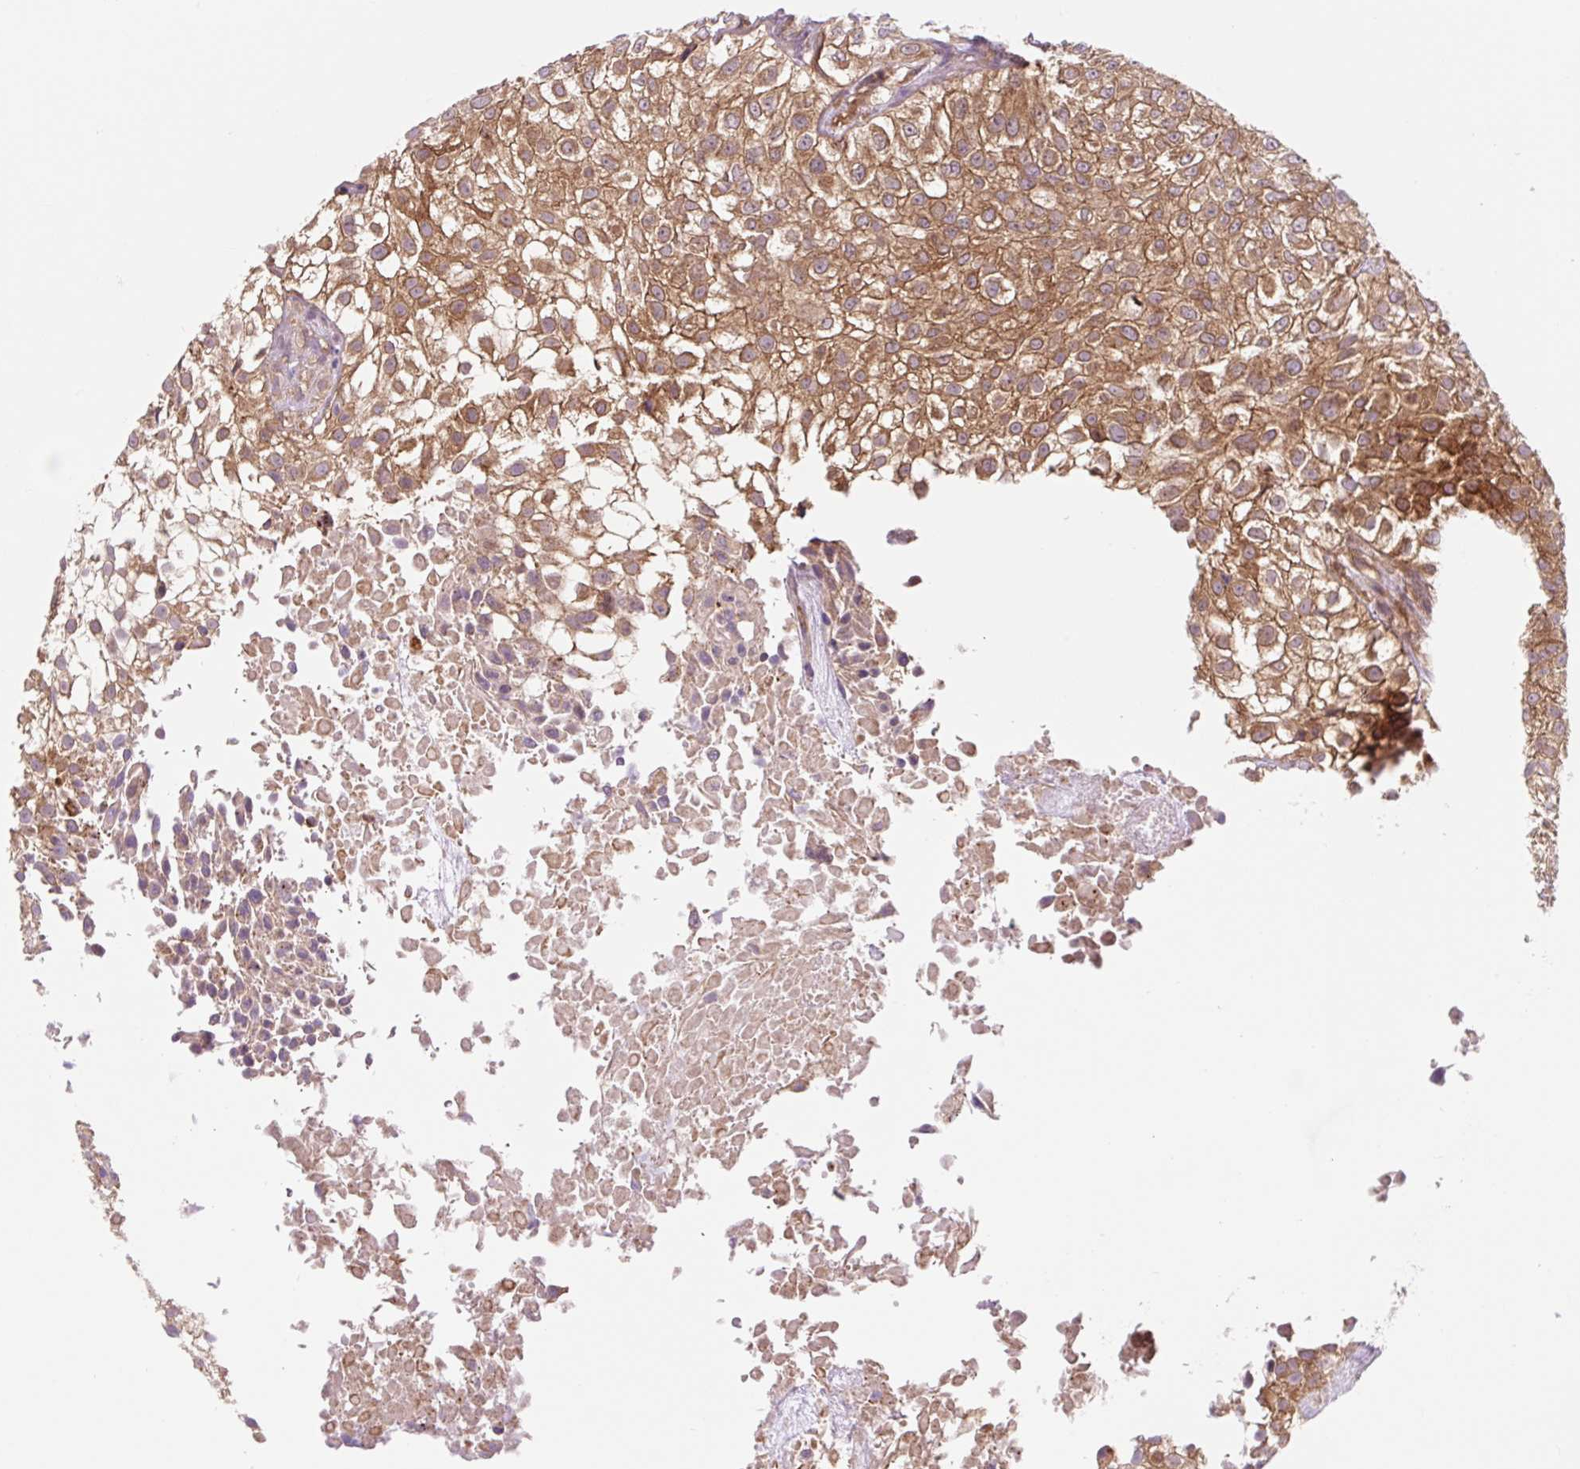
{"staining": {"intensity": "moderate", "quantity": ">75%", "location": "cytoplasmic/membranous"}, "tissue": "urothelial cancer", "cell_type": "Tumor cells", "image_type": "cancer", "snomed": [{"axis": "morphology", "description": "Urothelial carcinoma, High grade"}, {"axis": "topography", "description": "Urinary bladder"}], "caption": "IHC image of neoplastic tissue: urothelial carcinoma (high-grade) stained using immunohistochemistry shows medium levels of moderate protein expression localized specifically in the cytoplasmic/membranous of tumor cells, appearing as a cytoplasmic/membranous brown color.", "gene": "VPS4A", "patient": {"sex": "male", "age": 56}}